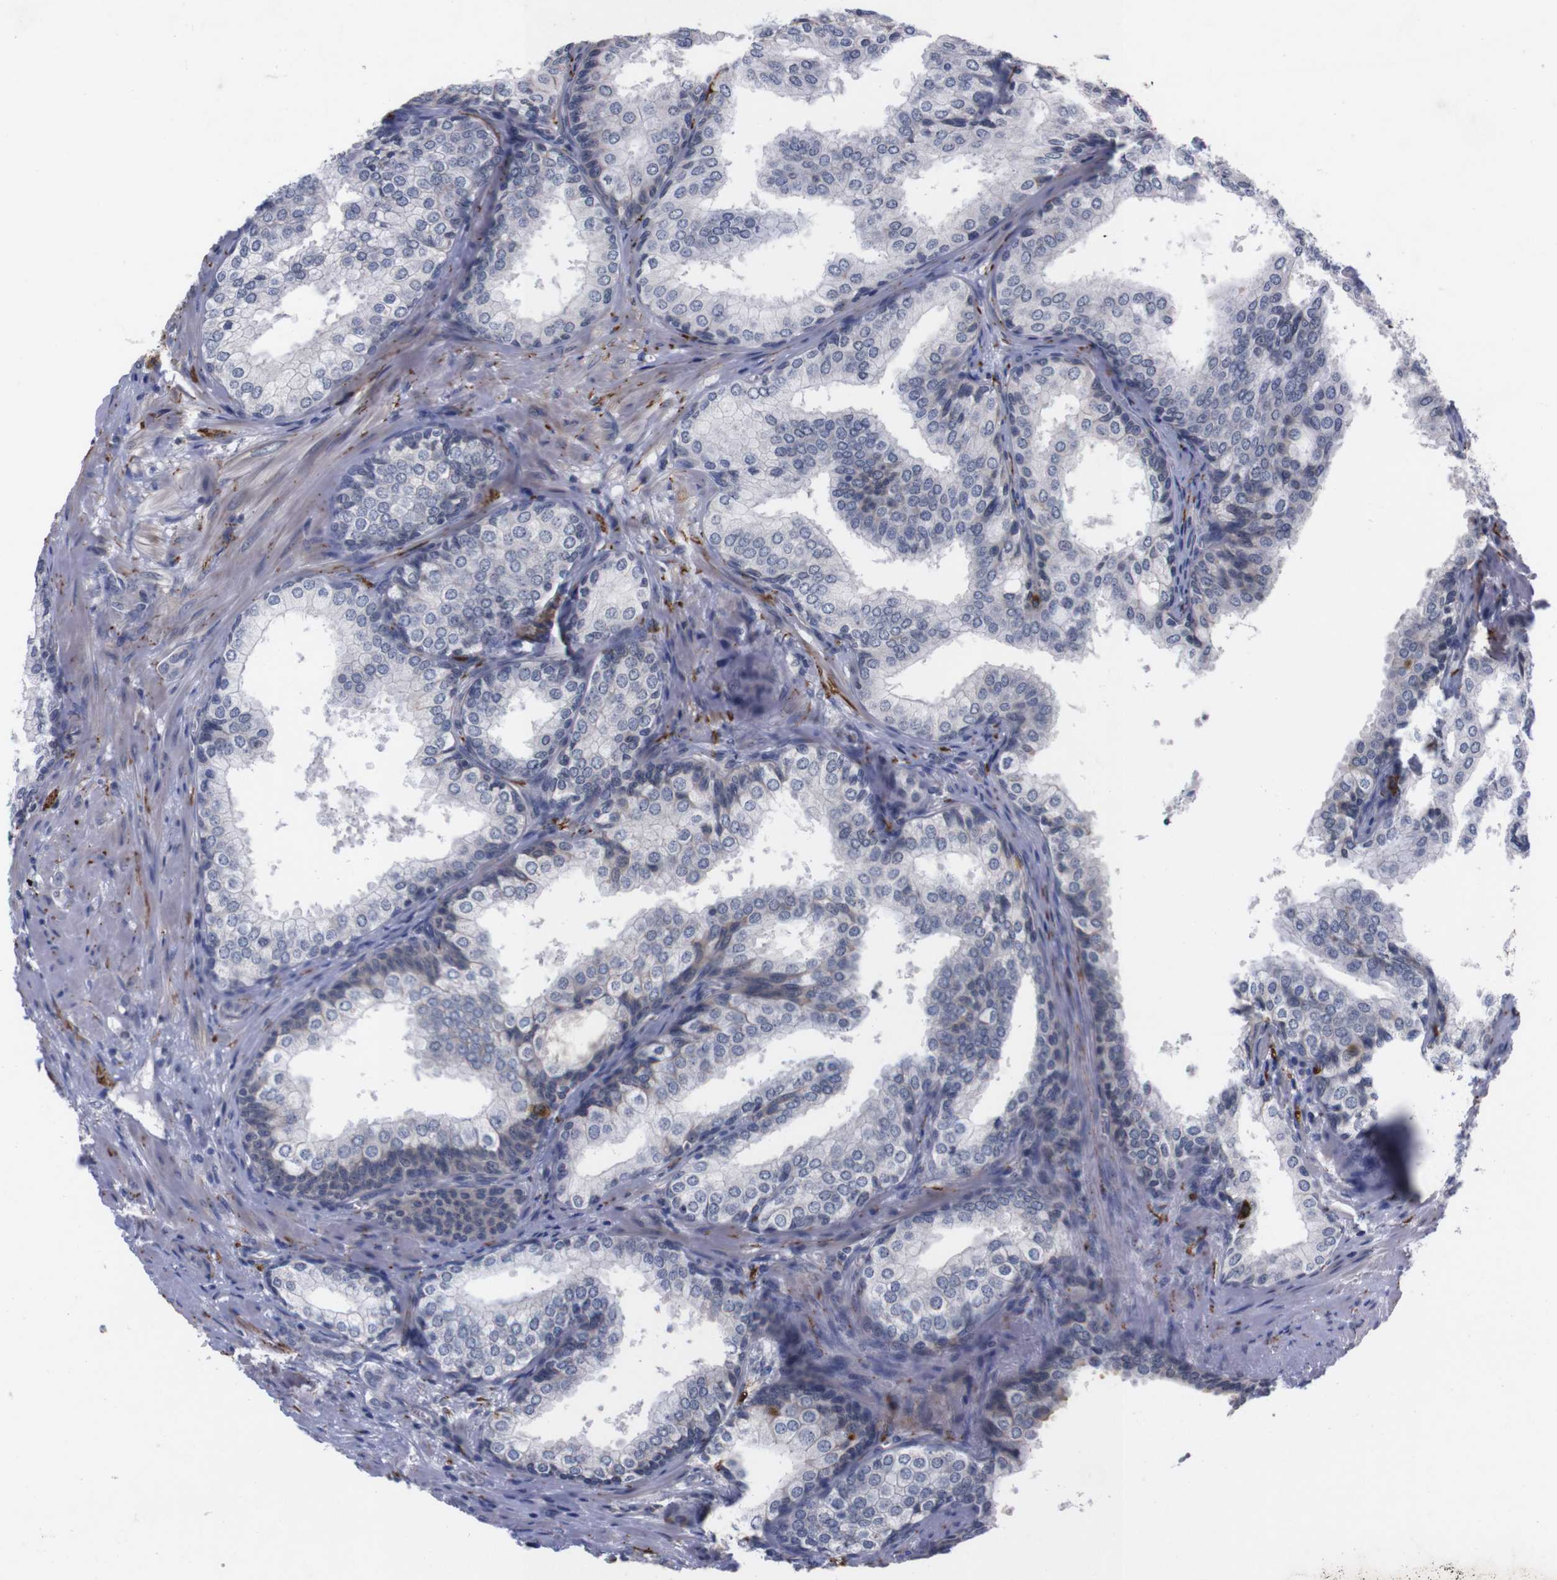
{"staining": {"intensity": "negative", "quantity": "none", "location": "none"}, "tissue": "prostate cancer", "cell_type": "Tumor cells", "image_type": "cancer", "snomed": [{"axis": "morphology", "description": "Adenocarcinoma, High grade"}, {"axis": "topography", "description": "Prostate"}], "caption": "IHC of human prostate cancer displays no expression in tumor cells.", "gene": "TNFRSF21", "patient": {"sex": "male", "age": 64}}